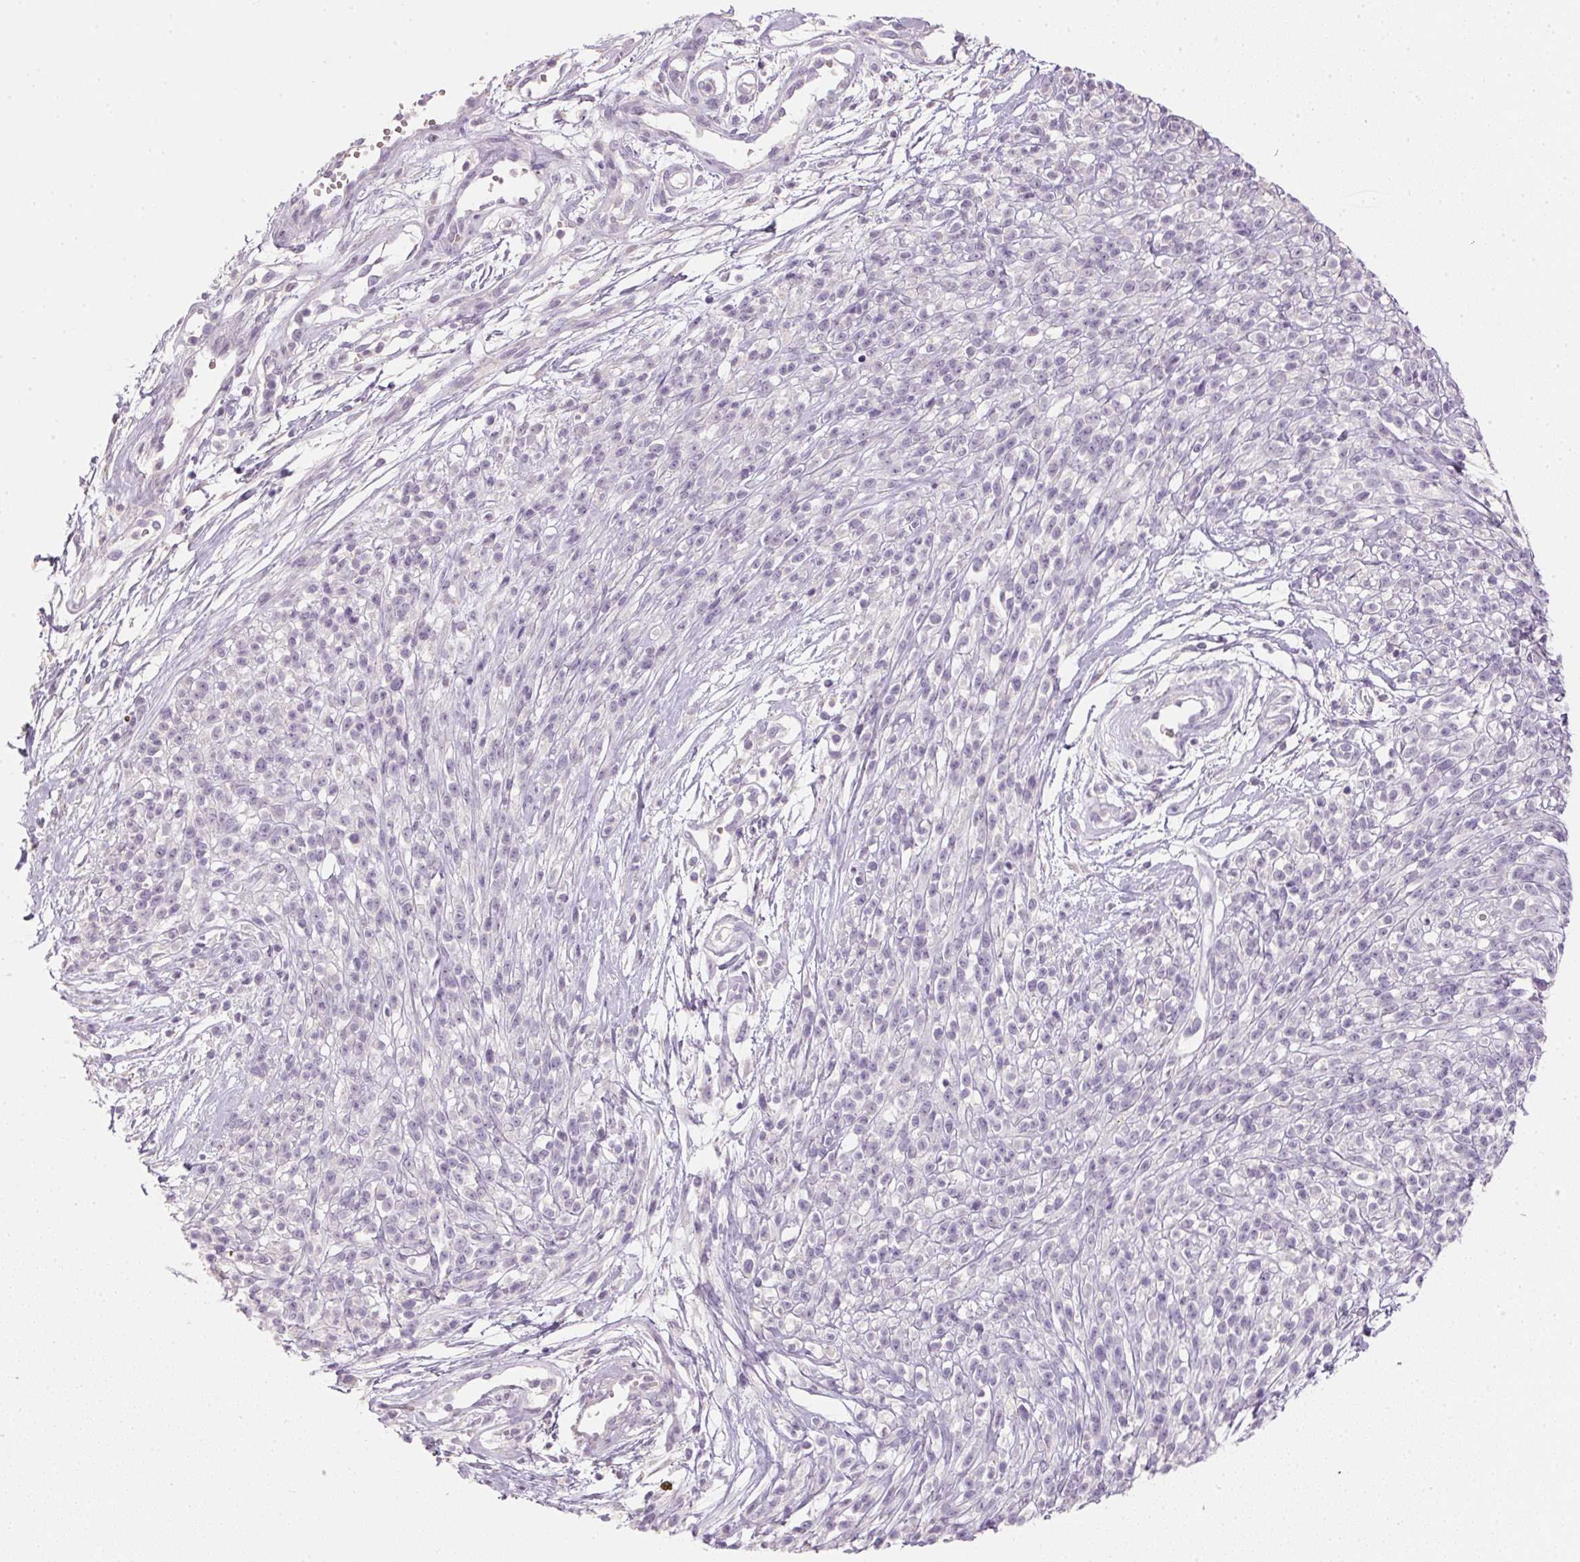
{"staining": {"intensity": "negative", "quantity": "none", "location": "none"}, "tissue": "melanoma", "cell_type": "Tumor cells", "image_type": "cancer", "snomed": [{"axis": "morphology", "description": "Malignant melanoma, NOS"}, {"axis": "topography", "description": "Skin"}, {"axis": "topography", "description": "Skin of trunk"}], "caption": "Tumor cells show no significant expression in melanoma.", "gene": "HSD17B1", "patient": {"sex": "male", "age": 74}}